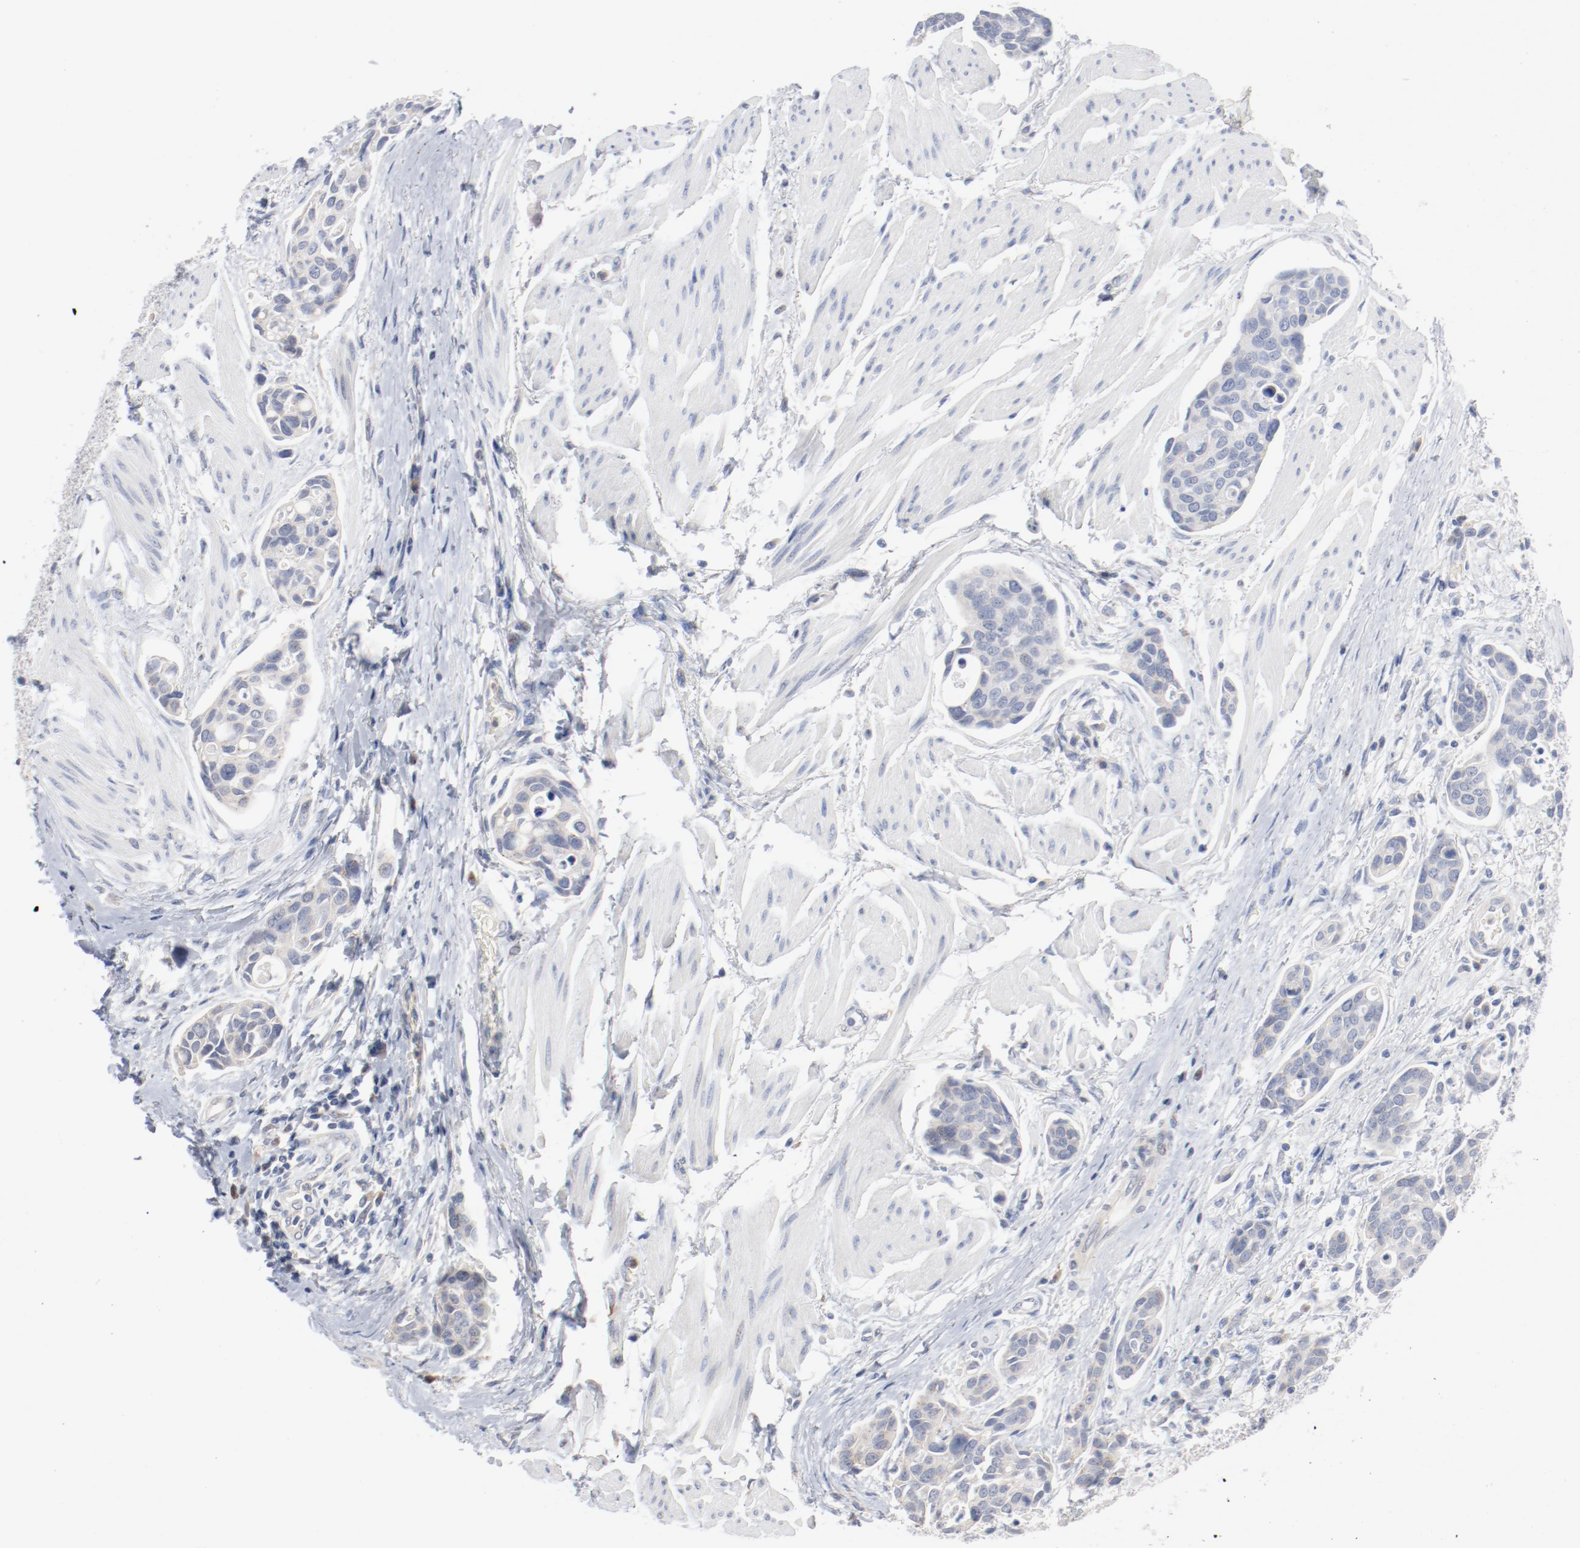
{"staining": {"intensity": "weak", "quantity": ">75%", "location": "cytoplasmic/membranous"}, "tissue": "urothelial cancer", "cell_type": "Tumor cells", "image_type": "cancer", "snomed": [{"axis": "morphology", "description": "Urothelial carcinoma, High grade"}, {"axis": "topography", "description": "Urinary bladder"}], "caption": "Immunohistochemistry (IHC) (DAB (3,3'-diaminobenzidine)) staining of human high-grade urothelial carcinoma displays weak cytoplasmic/membranous protein expression in about >75% of tumor cells.", "gene": "AK7", "patient": {"sex": "male", "age": 78}}